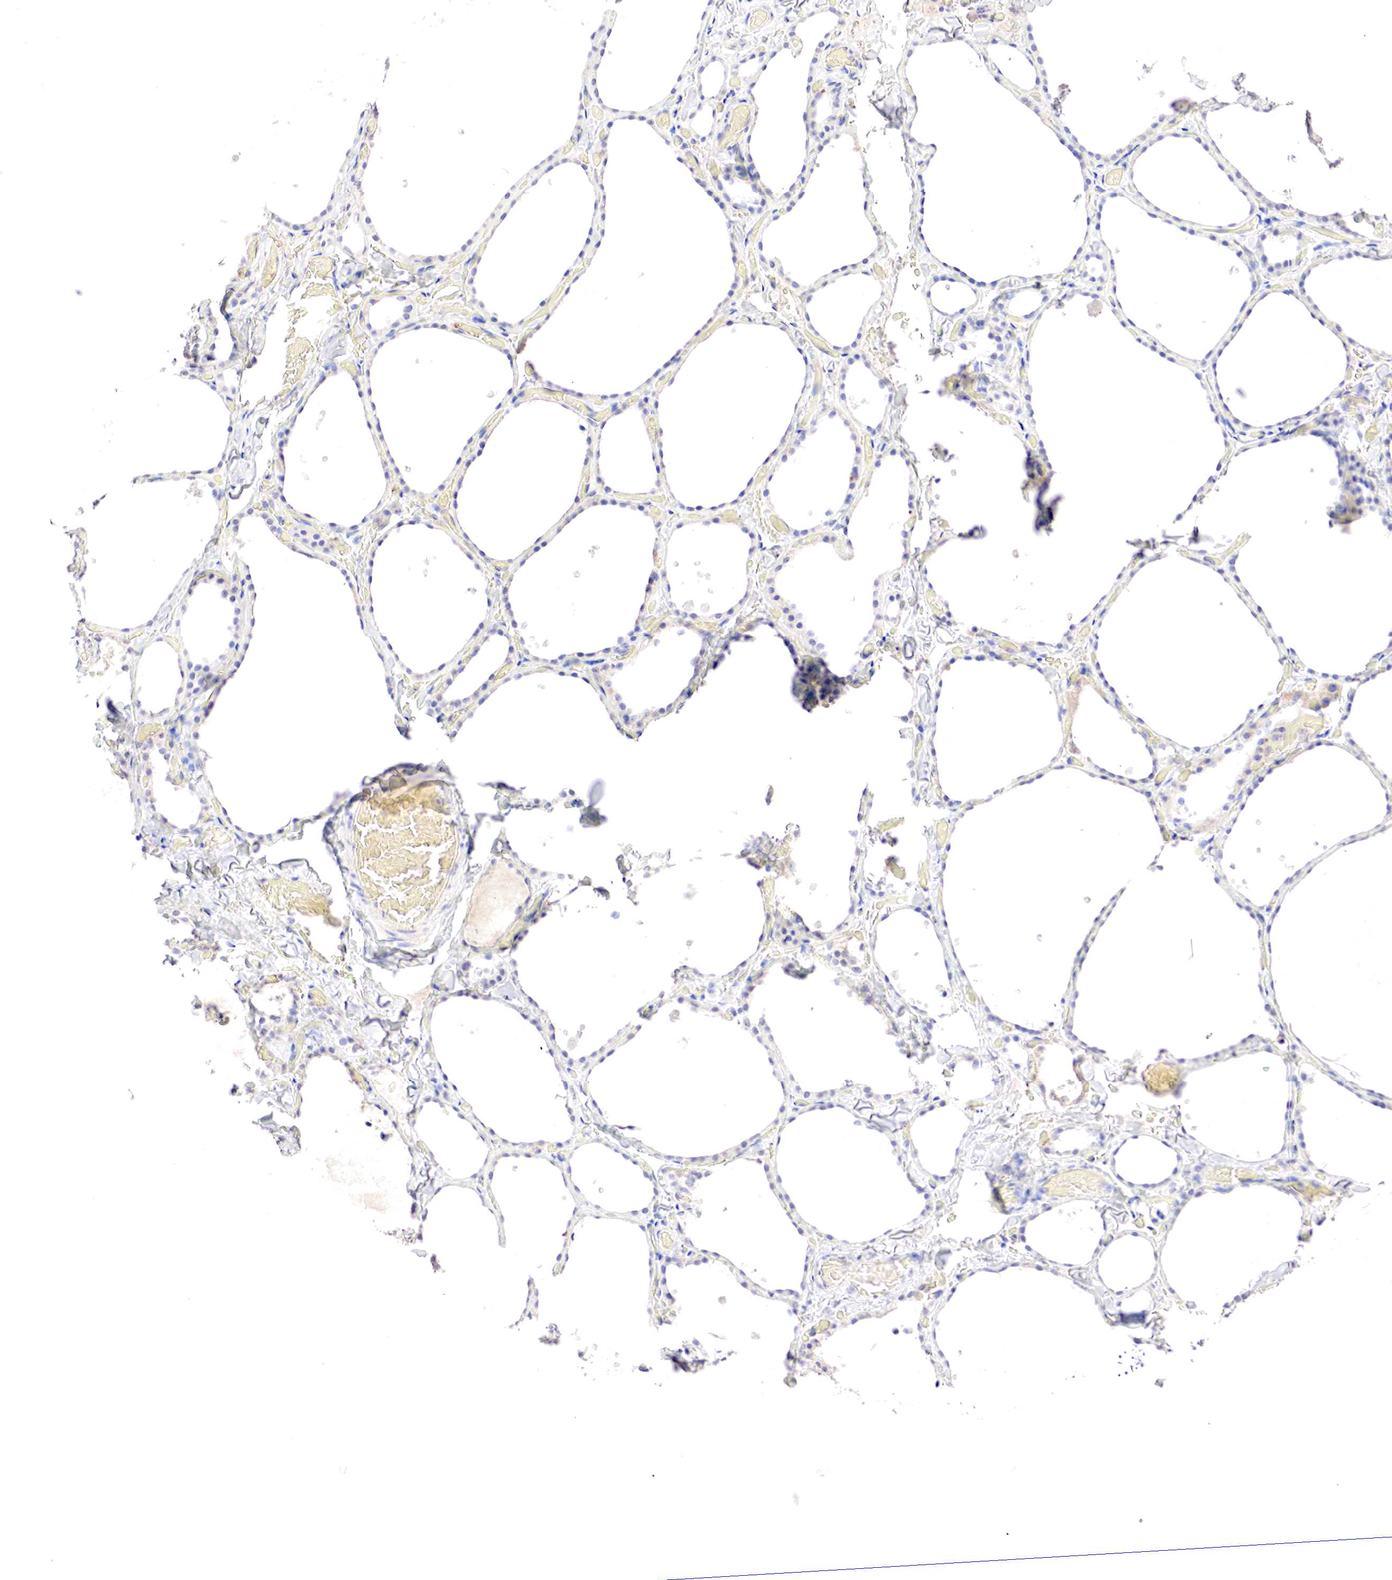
{"staining": {"intensity": "negative", "quantity": "none", "location": "none"}, "tissue": "thyroid gland", "cell_type": "Glandular cells", "image_type": "normal", "snomed": [{"axis": "morphology", "description": "Normal tissue, NOS"}, {"axis": "topography", "description": "Thyroid gland"}], "caption": "Immunohistochemistry (IHC) of normal human thyroid gland reveals no staining in glandular cells.", "gene": "GATA1", "patient": {"sex": "male", "age": 34}}